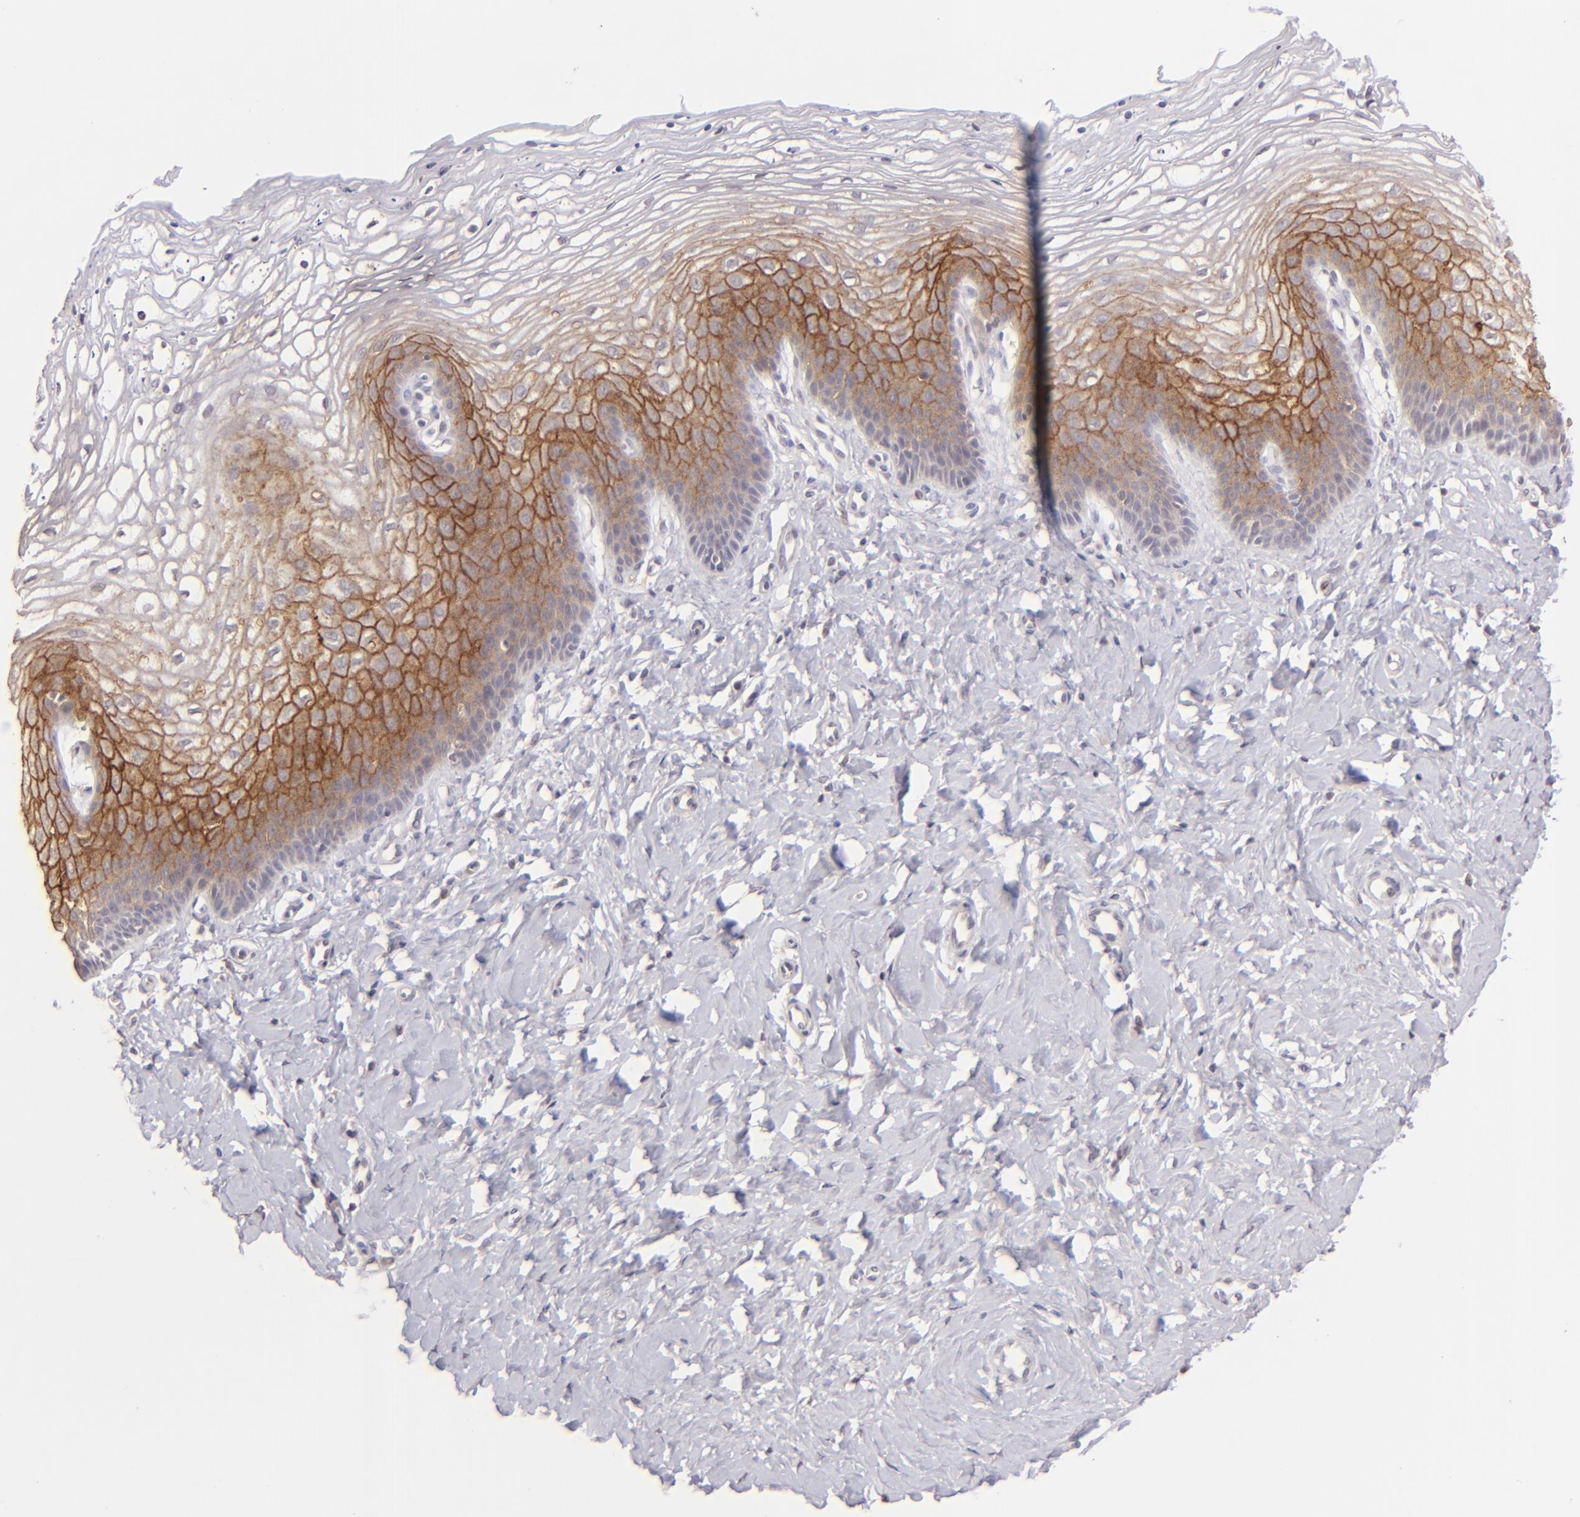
{"staining": {"intensity": "moderate", "quantity": "25%-75%", "location": "cytoplasmic/membranous"}, "tissue": "vagina", "cell_type": "Squamous epithelial cells", "image_type": "normal", "snomed": [{"axis": "morphology", "description": "Normal tissue, NOS"}, {"axis": "topography", "description": "Vagina"}], "caption": "IHC photomicrograph of benign vagina stained for a protein (brown), which reveals medium levels of moderate cytoplasmic/membranous expression in approximately 25%-75% of squamous epithelial cells.", "gene": "CLDN1", "patient": {"sex": "female", "age": 68}}